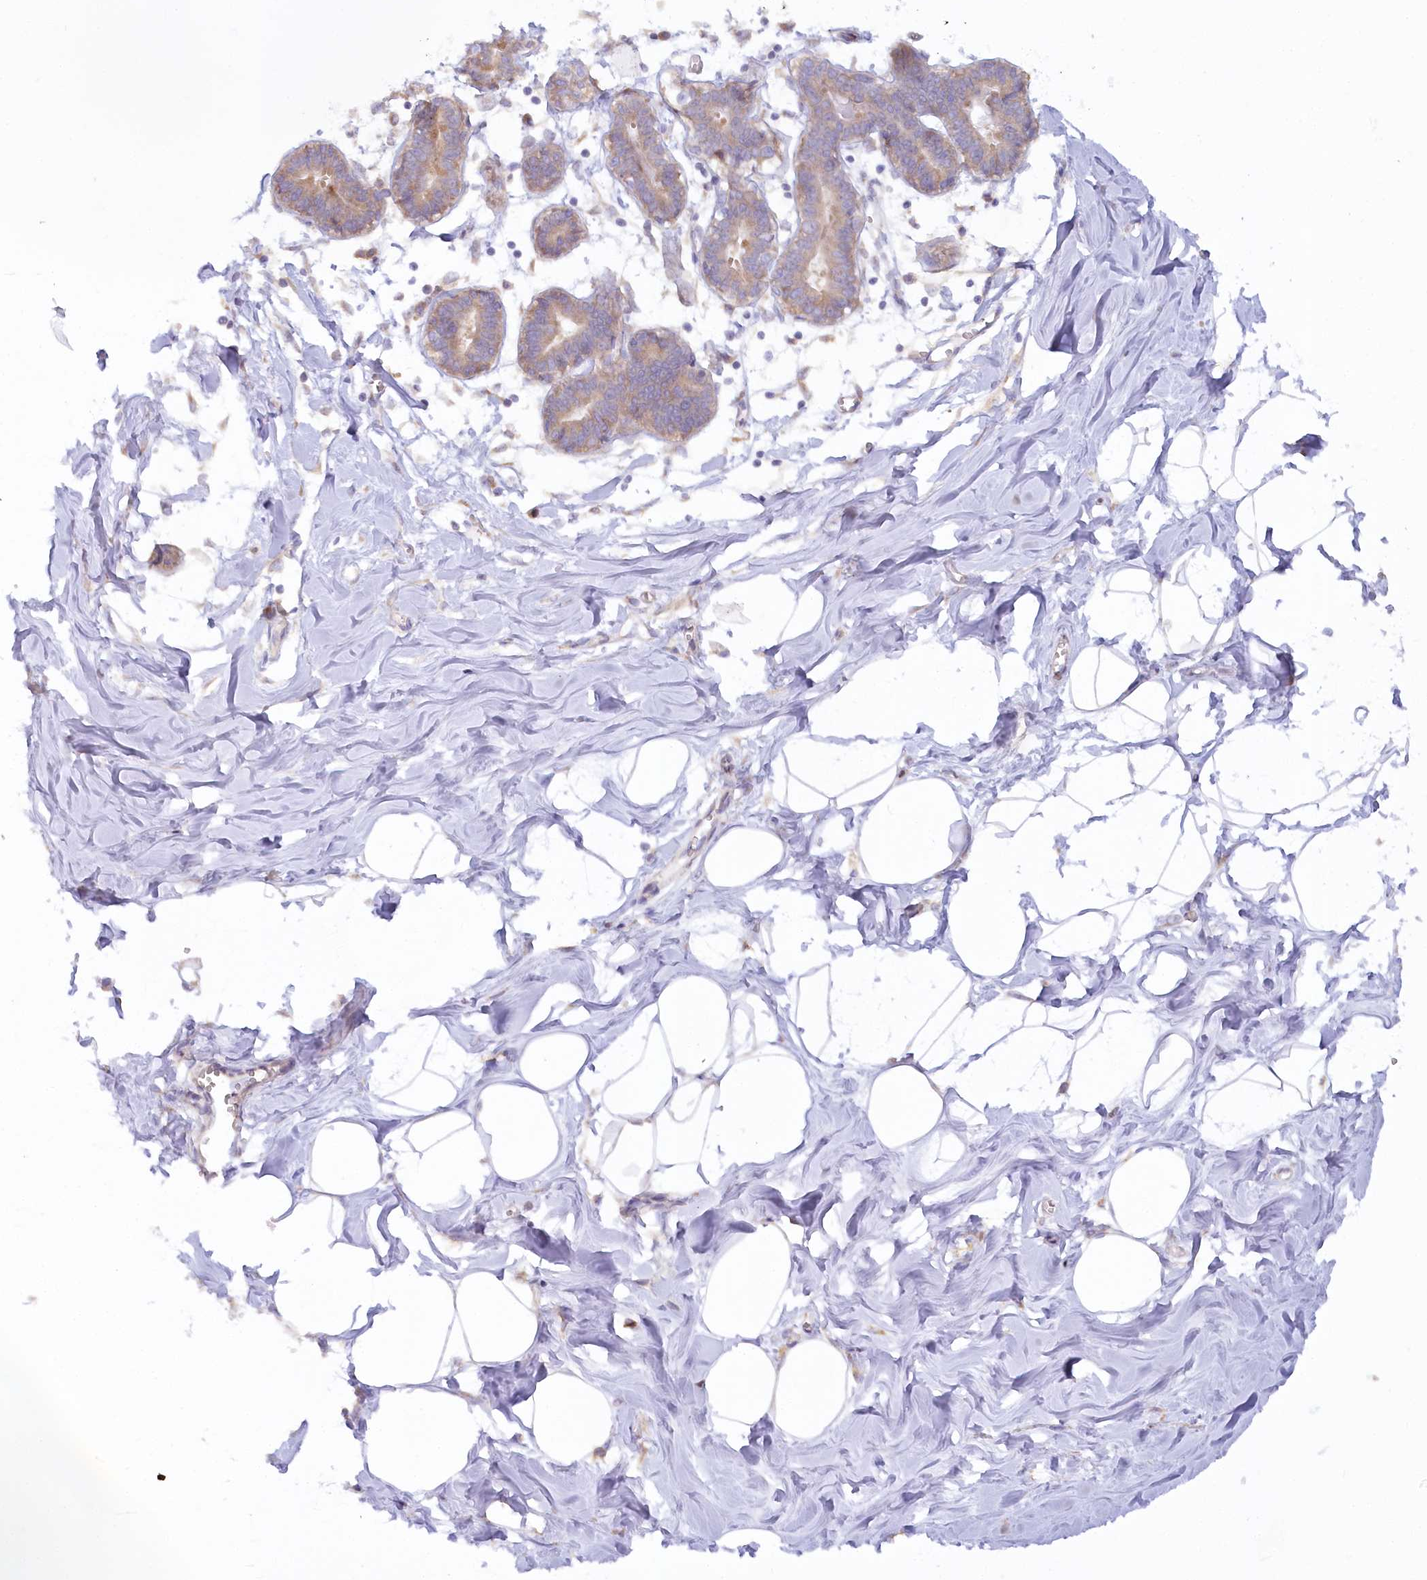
{"staining": {"intensity": "negative", "quantity": "none", "location": "none"}, "tissue": "breast", "cell_type": "Adipocytes", "image_type": "normal", "snomed": [{"axis": "morphology", "description": "Normal tissue, NOS"}, {"axis": "topography", "description": "Breast"}], "caption": "Human breast stained for a protein using immunohistochemistry (IHC) shows no positivity in adipocytes.", "gene": "PAIP2", "patient": {"sex": "female", "age": 27}}